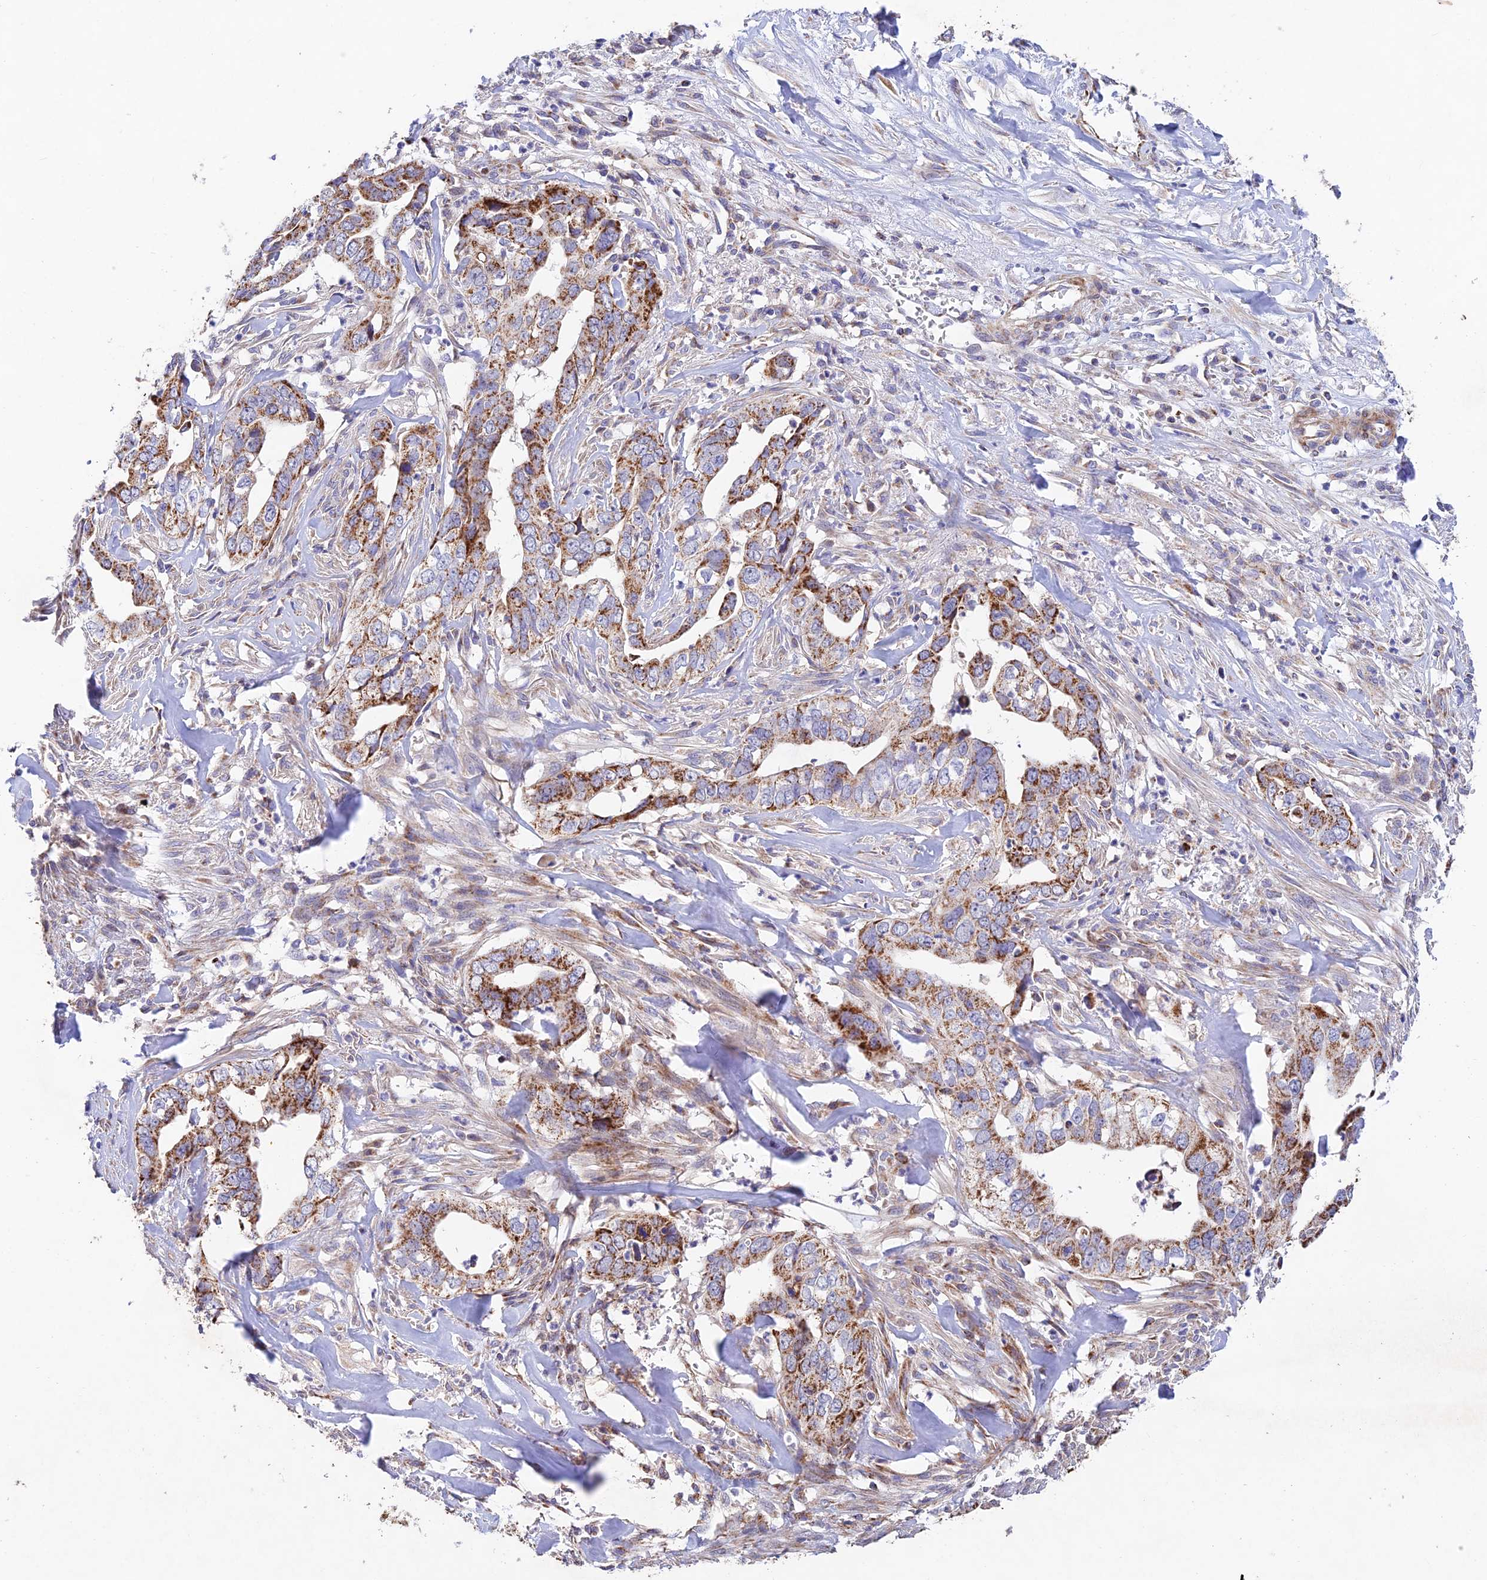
{"staining": {"intensity": "strong", "quantity": "25%-75%", "location": "cytoplasmic/membranous"}, "tissue": "liver cancer", "cell_type": "Tumor cells", "image_type": "cancer", "snomed": [{"axis": "morphology", "description": "Cholangiocarcinoma"}, {"axis": "topography", "description": "Liver"}], "caption": "Strong cytoplasmic/membranous protein positivity is present in about 25%-75% of tumor cells in liver cancer (cholangiocarcinoma). The protein is stained brown, and the nuclei are stained in blue (DAB (3,3'-diaminobenzidine) IHC with brightfield microscopy, high magnification).", "gene": "KHDC3L", "patient": {"sex": "female", "age": 79}}